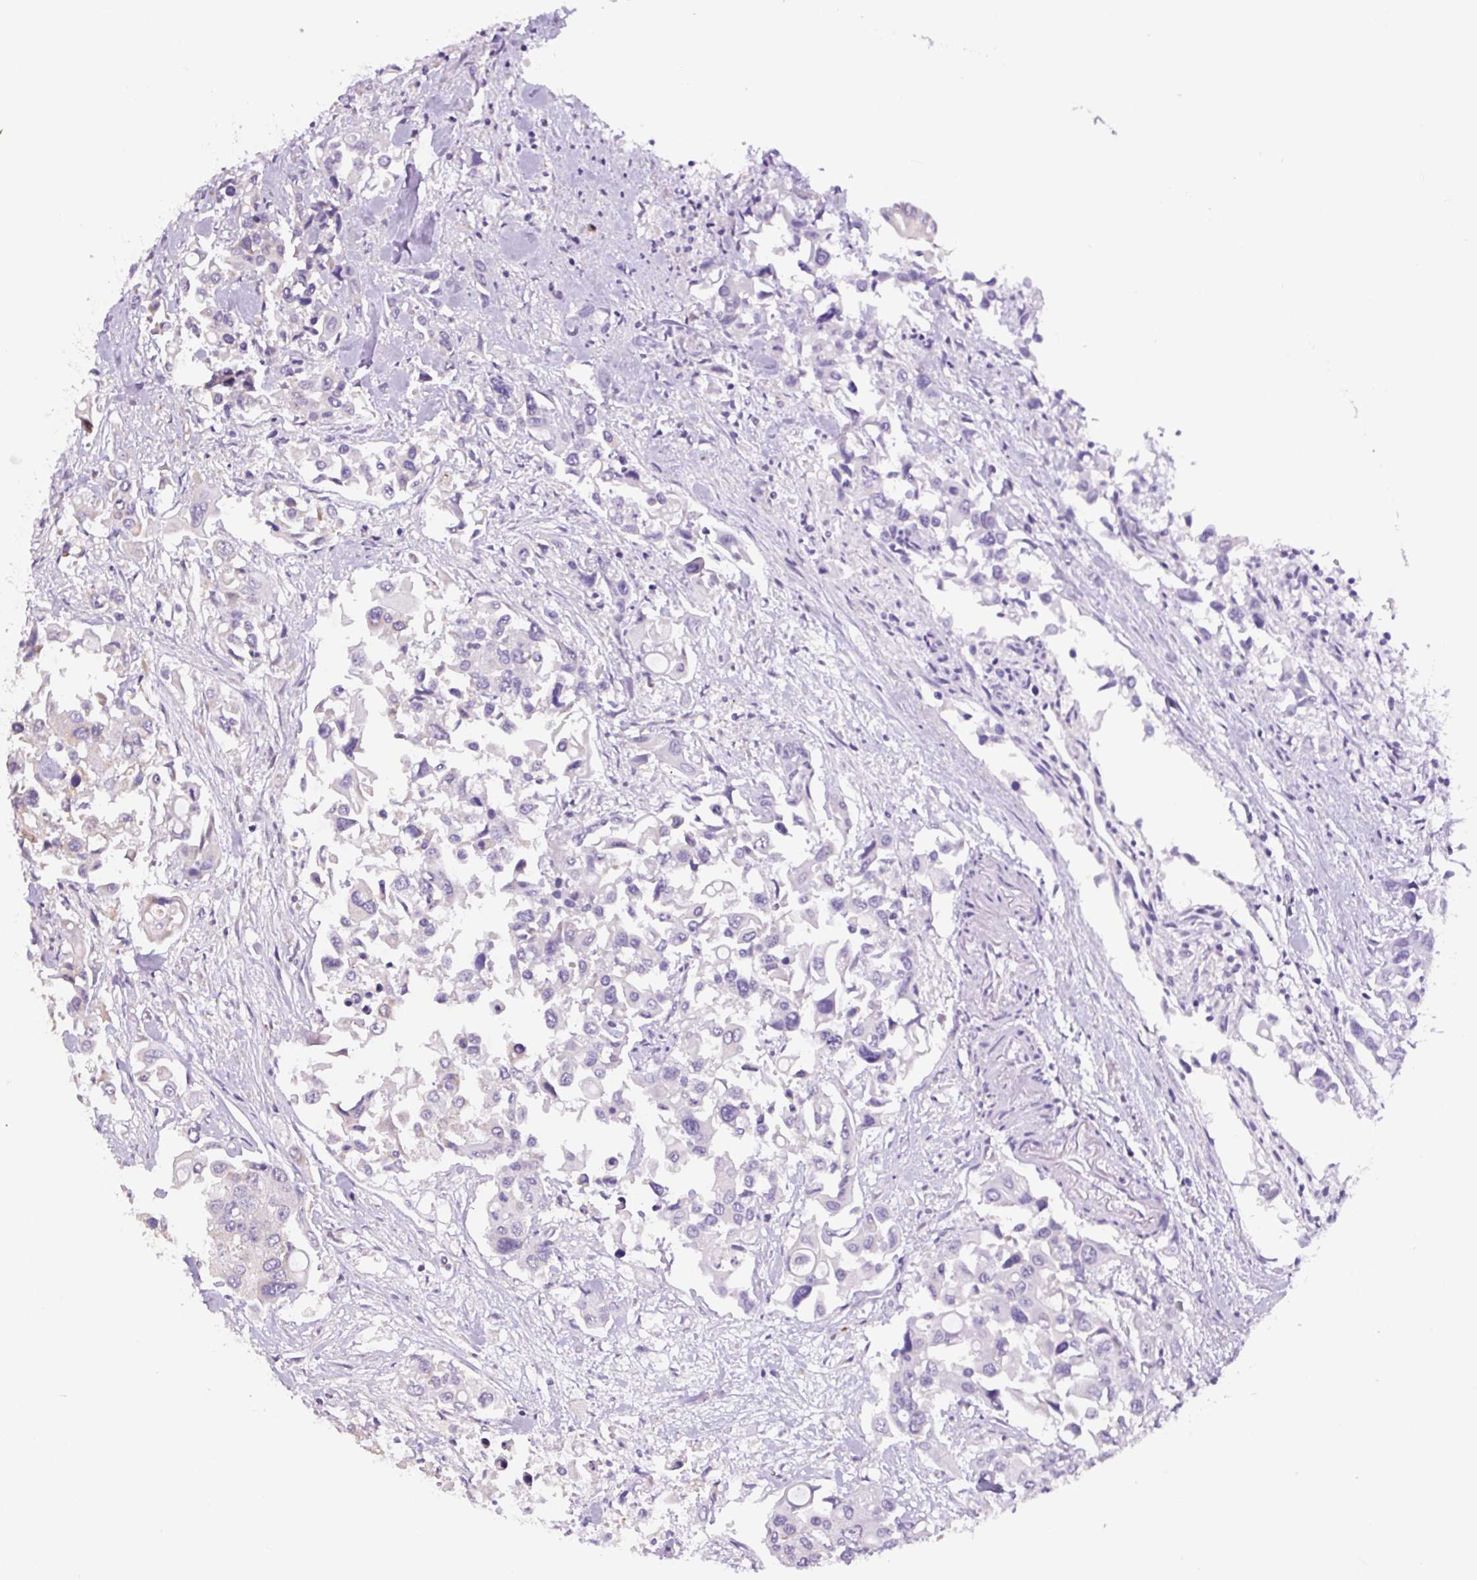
{"staining": {"intensity": "negative", "quantity": "none", "location": "none"}, "tissue": "colorectal cancer", "cell_type": "Tumor cells", "image_type": "cancer", "snomed": [{"axis": "morphology", "description": "Adenocarcinoma, NOS"}, {"axis": "topography", "description": "Colon"}], "caption": "The histopathology image reveals no staining of tumor cells in colorectal cancer.", "gene": "SGF29", "patient": {"sex": "male", "age": 77}}